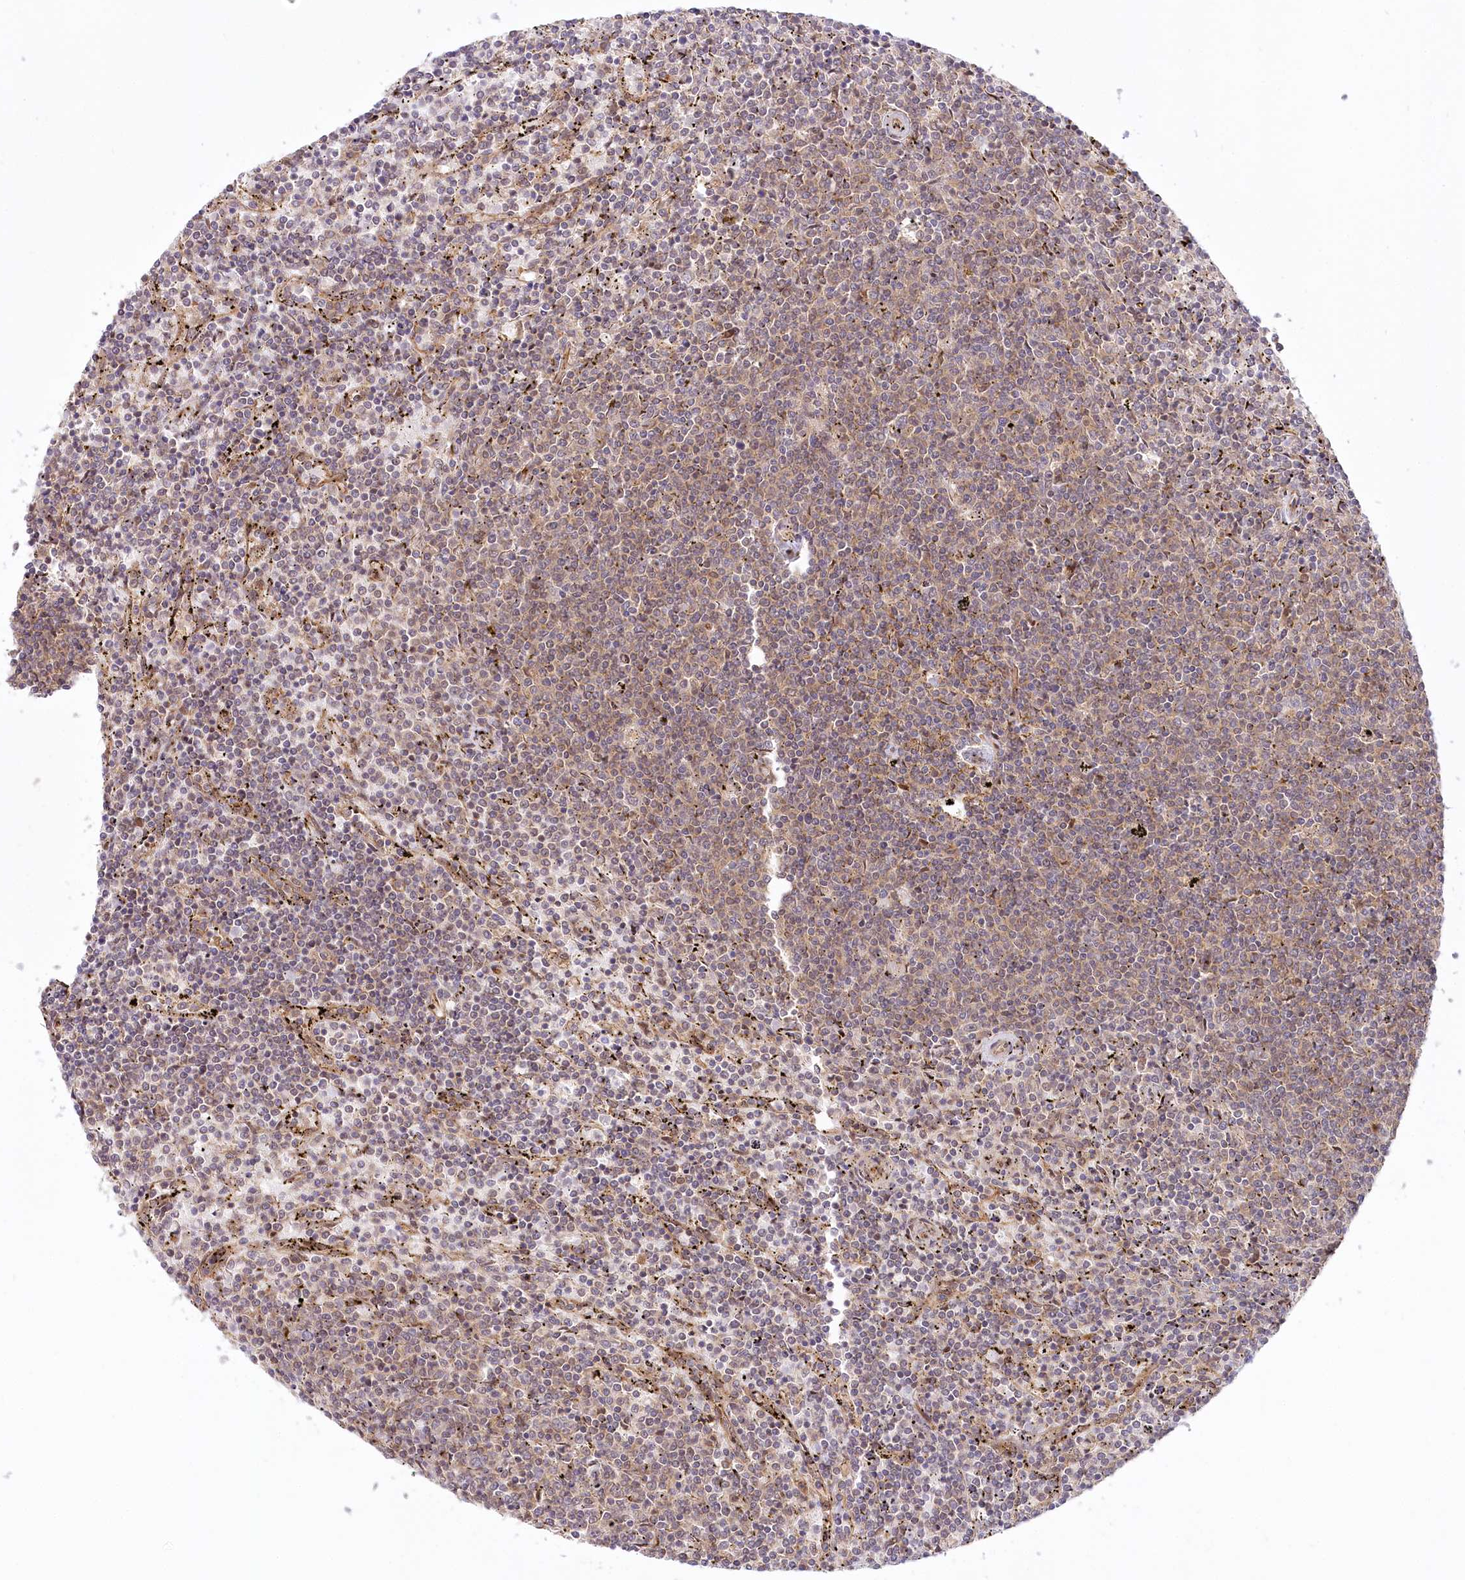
{"staining": {"intensity": "negative", "quantity": "none", "location": "none"}, "tissue": "lymphoma", "cell_type": "Tumor cells", "image_type": "cancer", "snomed": [{"axis": "morphology", "description": "Malignant lymphoma, non-Hodgkin's type, Low grade"}, {"axis": "topography", "description": "Spleen"}], "caption": "Immunohistochemical staining of low-grade malignant lymphoma, non-Hodgkin's type reveals no significant expression in tumor cells.", "gene": "CEP70", "patient": {"sex": "female", "age": 50}}